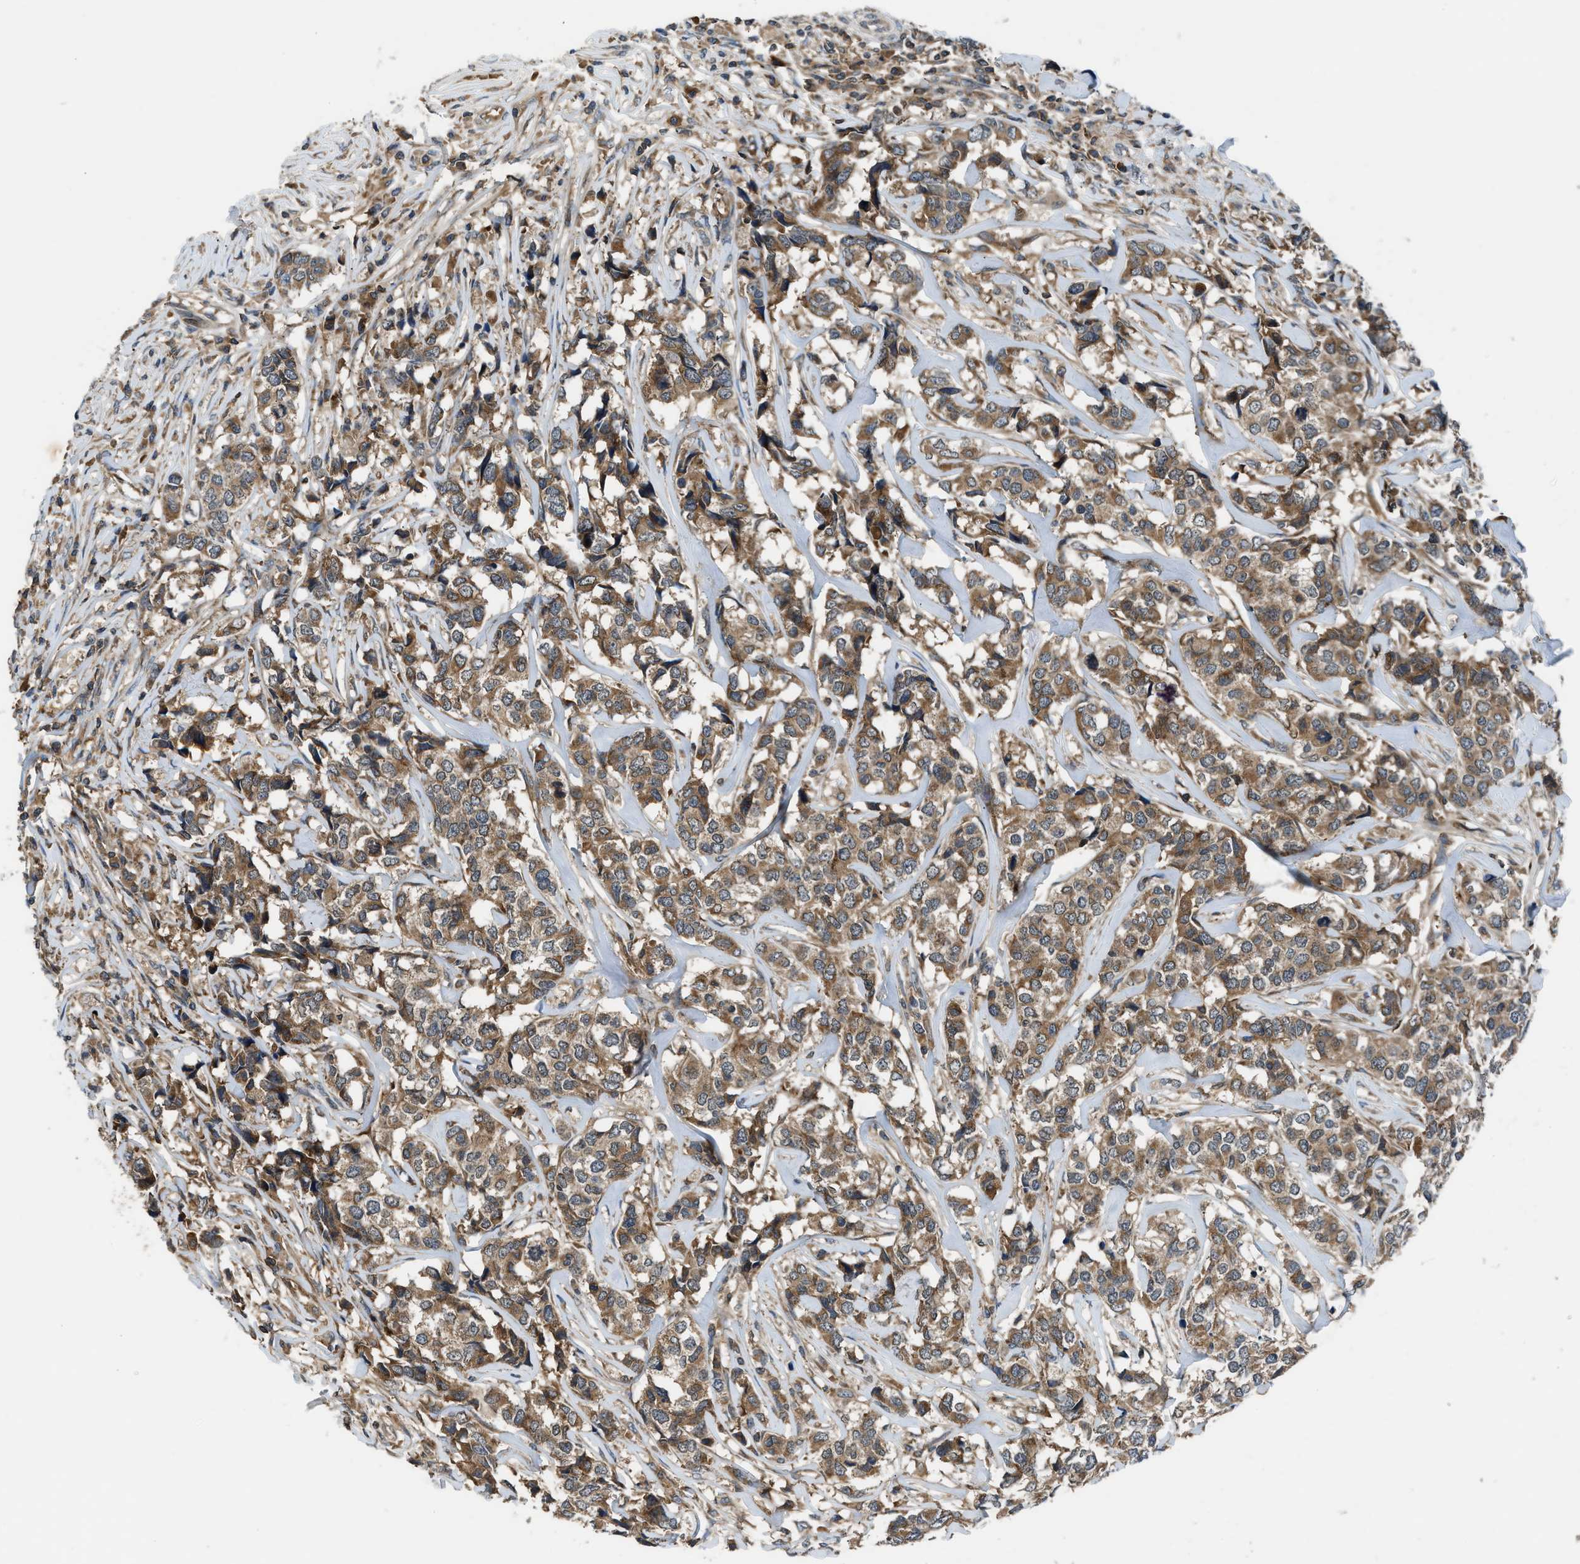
{"staining": {"intensity": "moderate", "quantity": ">75%", "location": "cytoplasmic/membranous"}, "tissue": "breast cancer", "cell_type": "Tumor cells", "image_type": "cancer", "snomed": [{"axis": "morphology", "description": "Lobular carcinoma"}, {"axis": "topography", "description": "Breast"}], "caption": "Immunohistochemistry (IHC) of breast lobular carcinoma displays medium levels of moderate cytoplasmic/membranous expression in approximately >75% of tumor cells. The staining was performed using DAB (3,3'-diaminobenzidine) to visualize the protein expression in brown, while the nuclei were stained in blue with hematoxylin (Magnification: 20x).", "gene": "PAFAH2", "patient": {"sex": "female", "age": 59}}